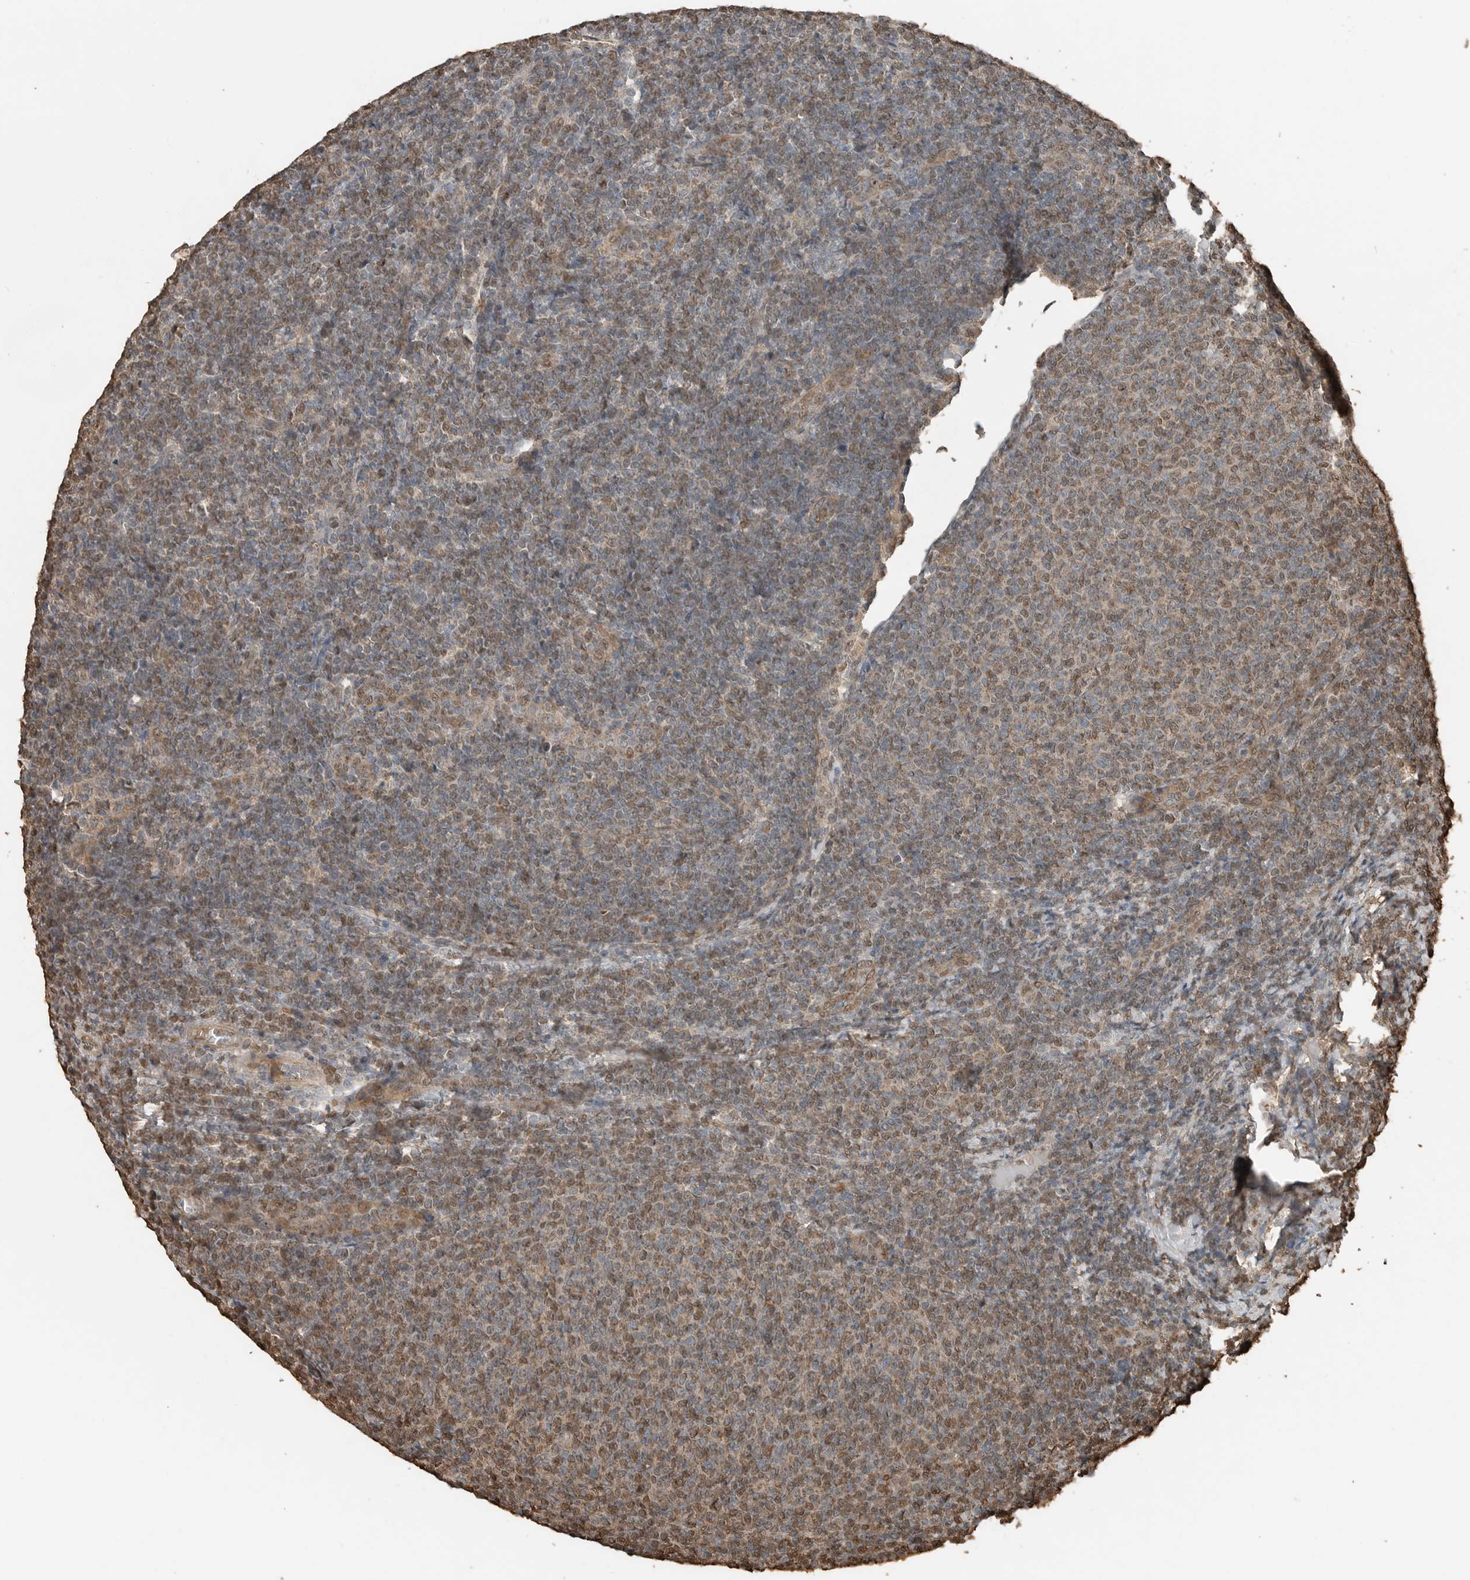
{"staining": {"intensity": "moderate", "quantity": "25%-75%", "location": "nuclear"}, "tissue": "lymphoma", "cell_type": "Tumor cells", "image_type": "cancer", "snomed": [{"axis": "morphology", "description": "Malignant lymphoma, non-Hodgkin's type, Low grade"}, {"axis": "topography", "description": "Lymph node"}], "caption": "Lymphoma stained with a protein marker displays moderate staining in tumor cells.", "gene": "BLZF1", "patient": {"sex": "male", "age": 66}}